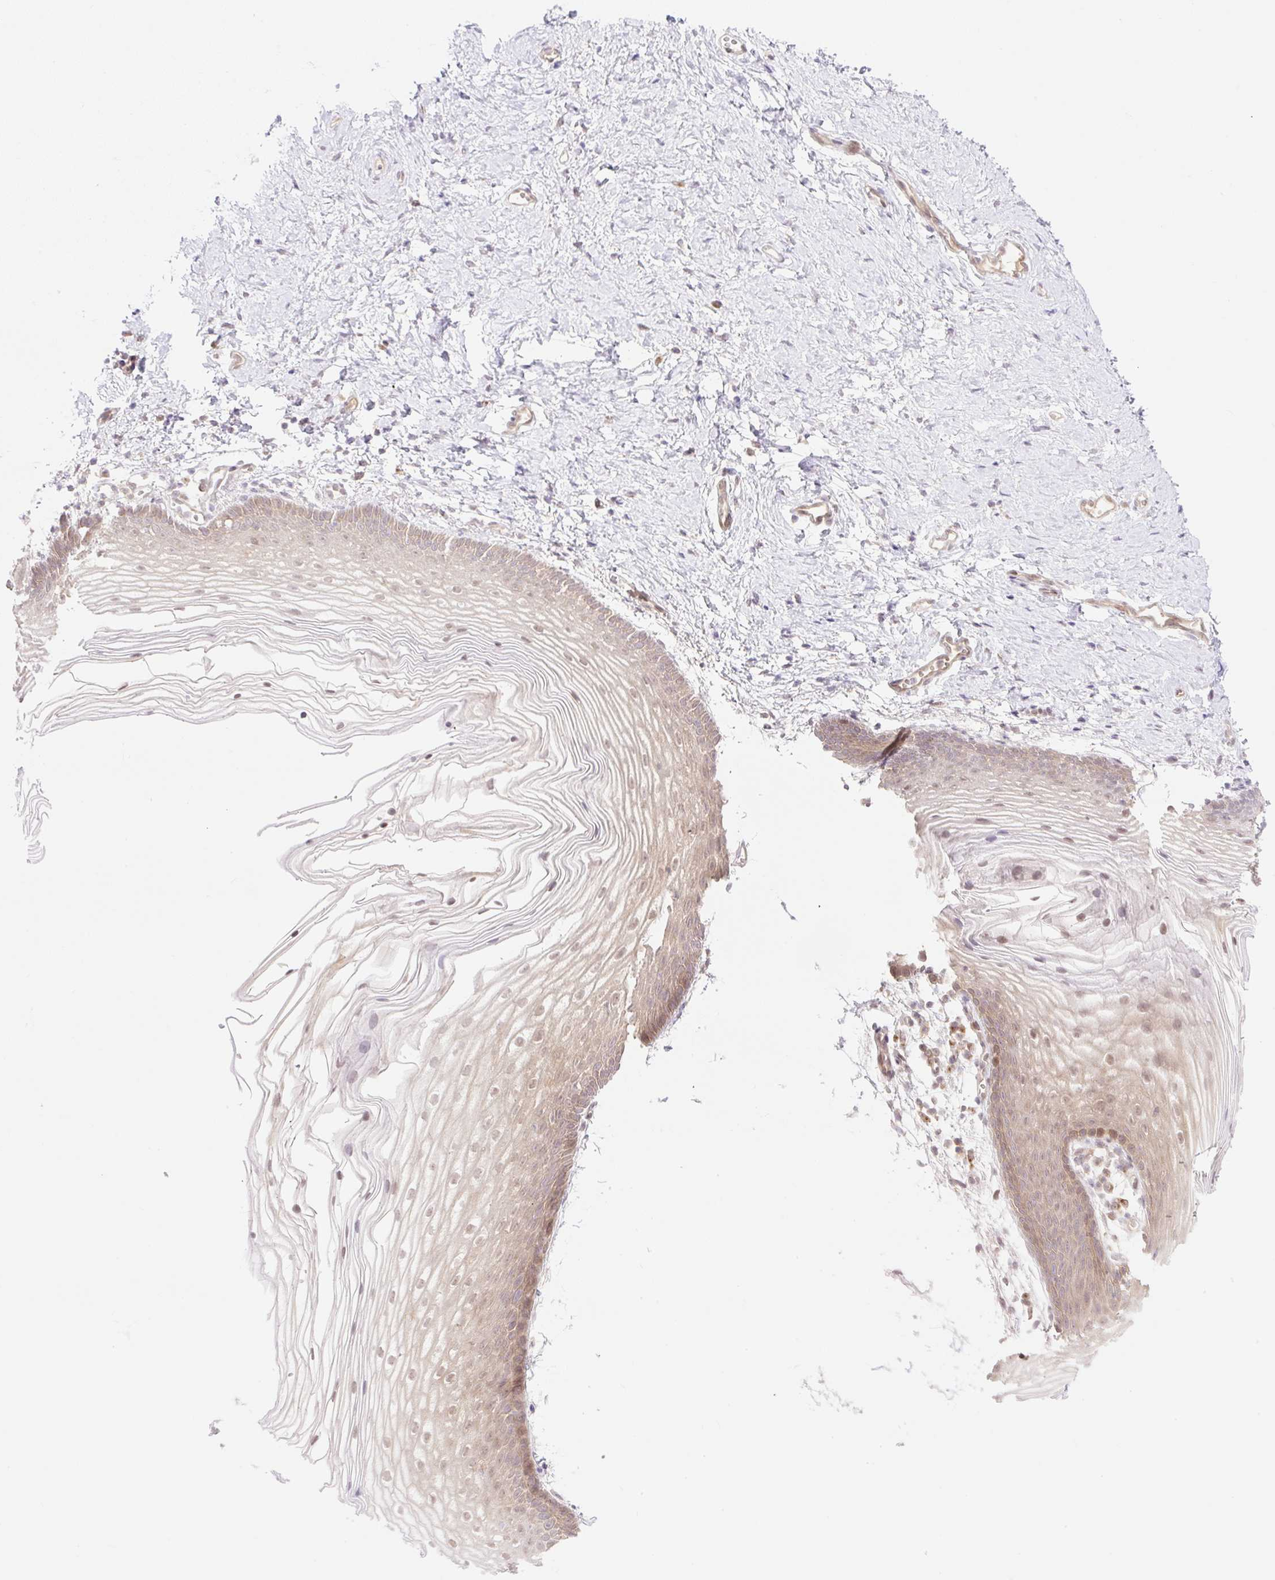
{"staining": {"intensity": "weak", "quantity": "25%-75%", "location": "cytoplasmic/membranous,nuclear"}, "tissue": "vagina", "cell_type": "Squamous epithelial cells", "image_type": "normal", "snomed": [{"axis": "morphology", "description": "Normal tissue, NOS"}, {"axis": "topography", "description": "Vagina"}], "caption": "Weak cytoplasmic/membranous,nuclear protein positivity is seen in about 25%-75% of squamous epithelial cells in vagina. The staining is performed using DAB (3,3'-diaminobenzidine) brown chromogen to label protein expression. The nuclei are counter-stained blue using hematoxylin.", "gene": "VPS25", "patient": {"sex": "female", "age": 56}}